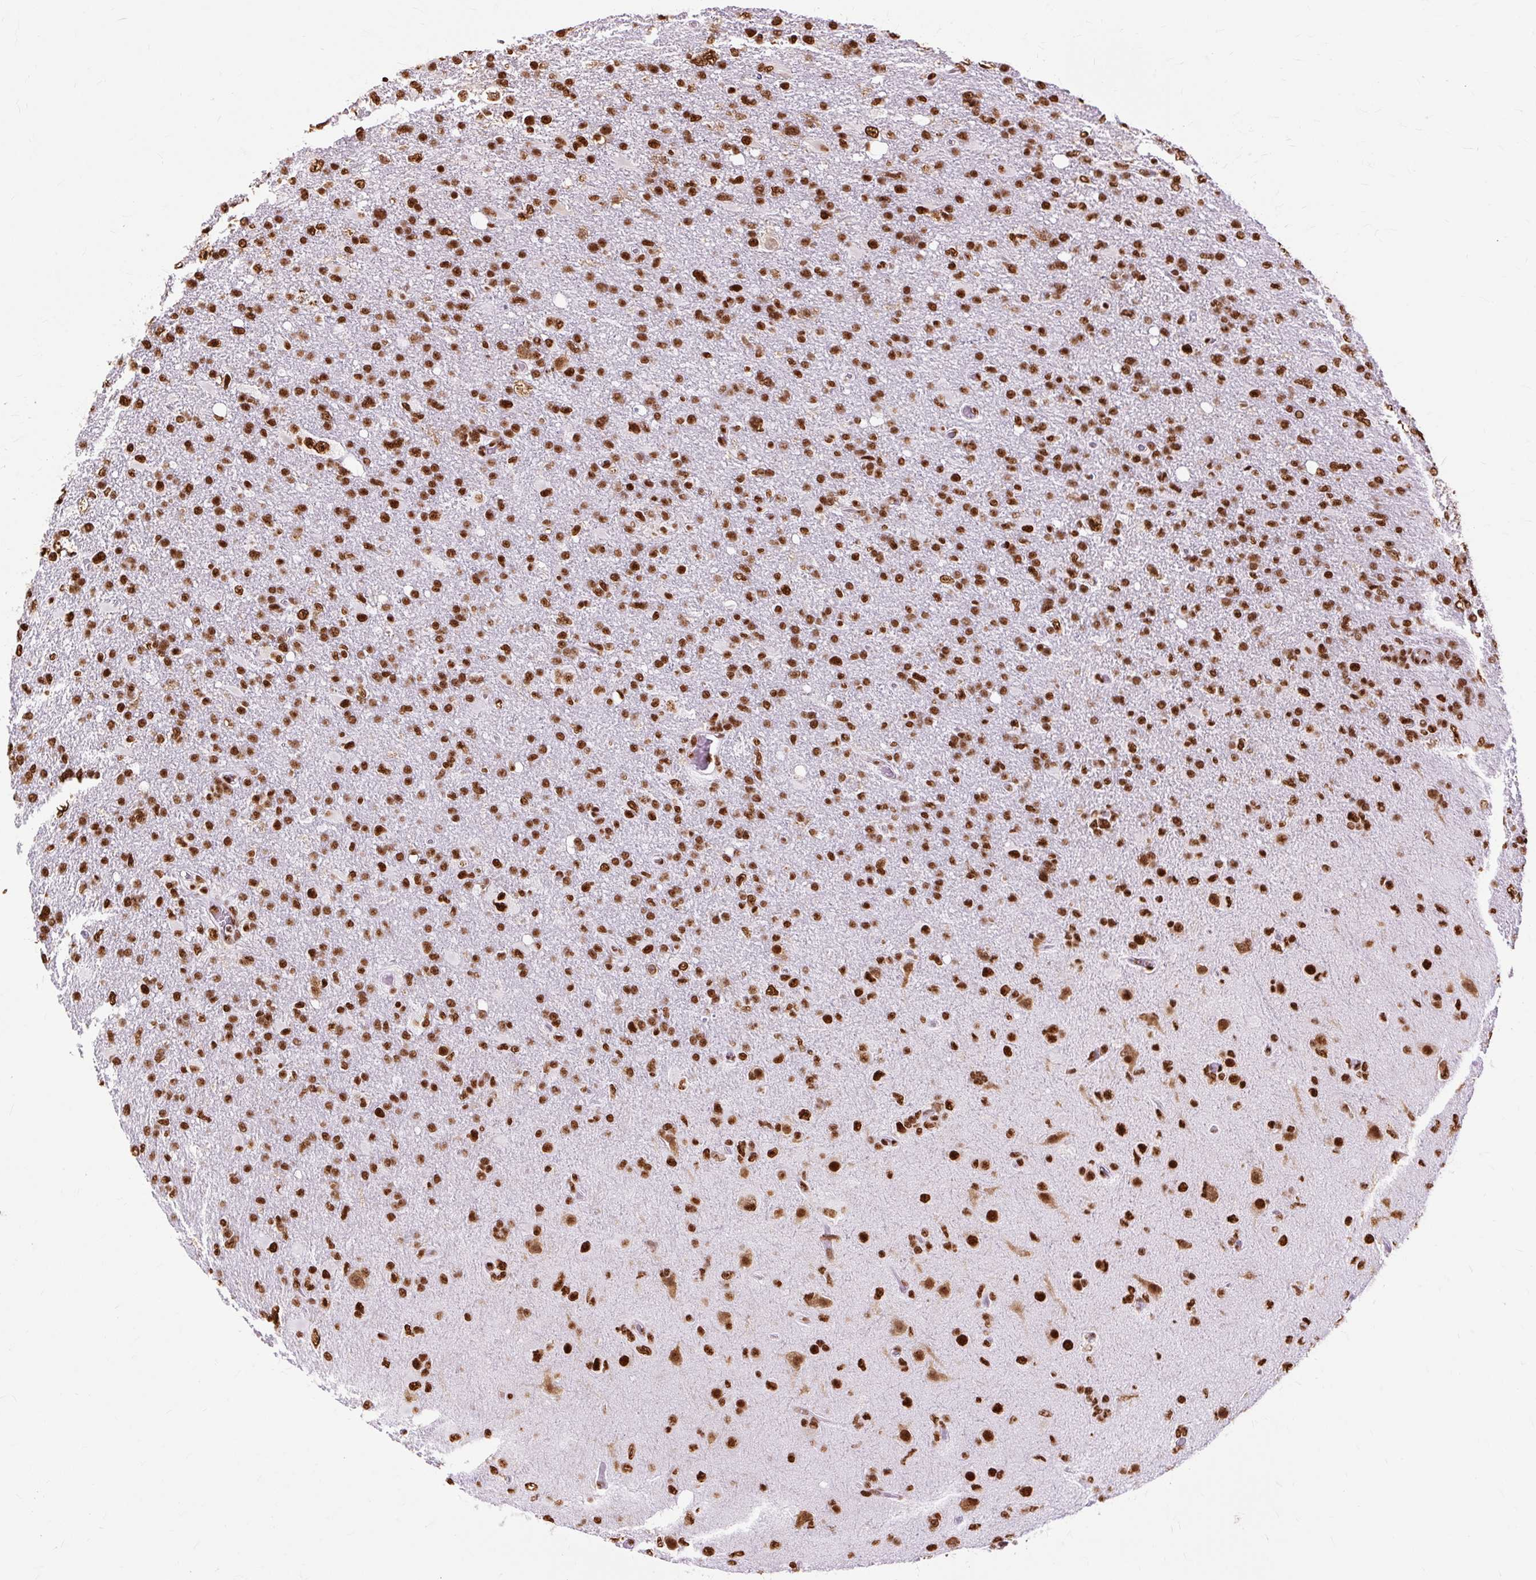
{"staining": {"intensity": "strong", "quantity": ">75%", "location": "nuclear"}, "tissue": "glioma", "cell_type": "Tumor cells", "image_type": "cancer", "snomed": [{"axis": "morphology", "description": "Glioma, malignant, High grade"}, {"axis": "topography", "description": "Brain"}], "caption": "Protein staining of glioma tissue displays strong nuclear positivity in about >75% of tumor cells.", "gene": "XRCC6", "patient": {"sex": "male", "age": 61}}